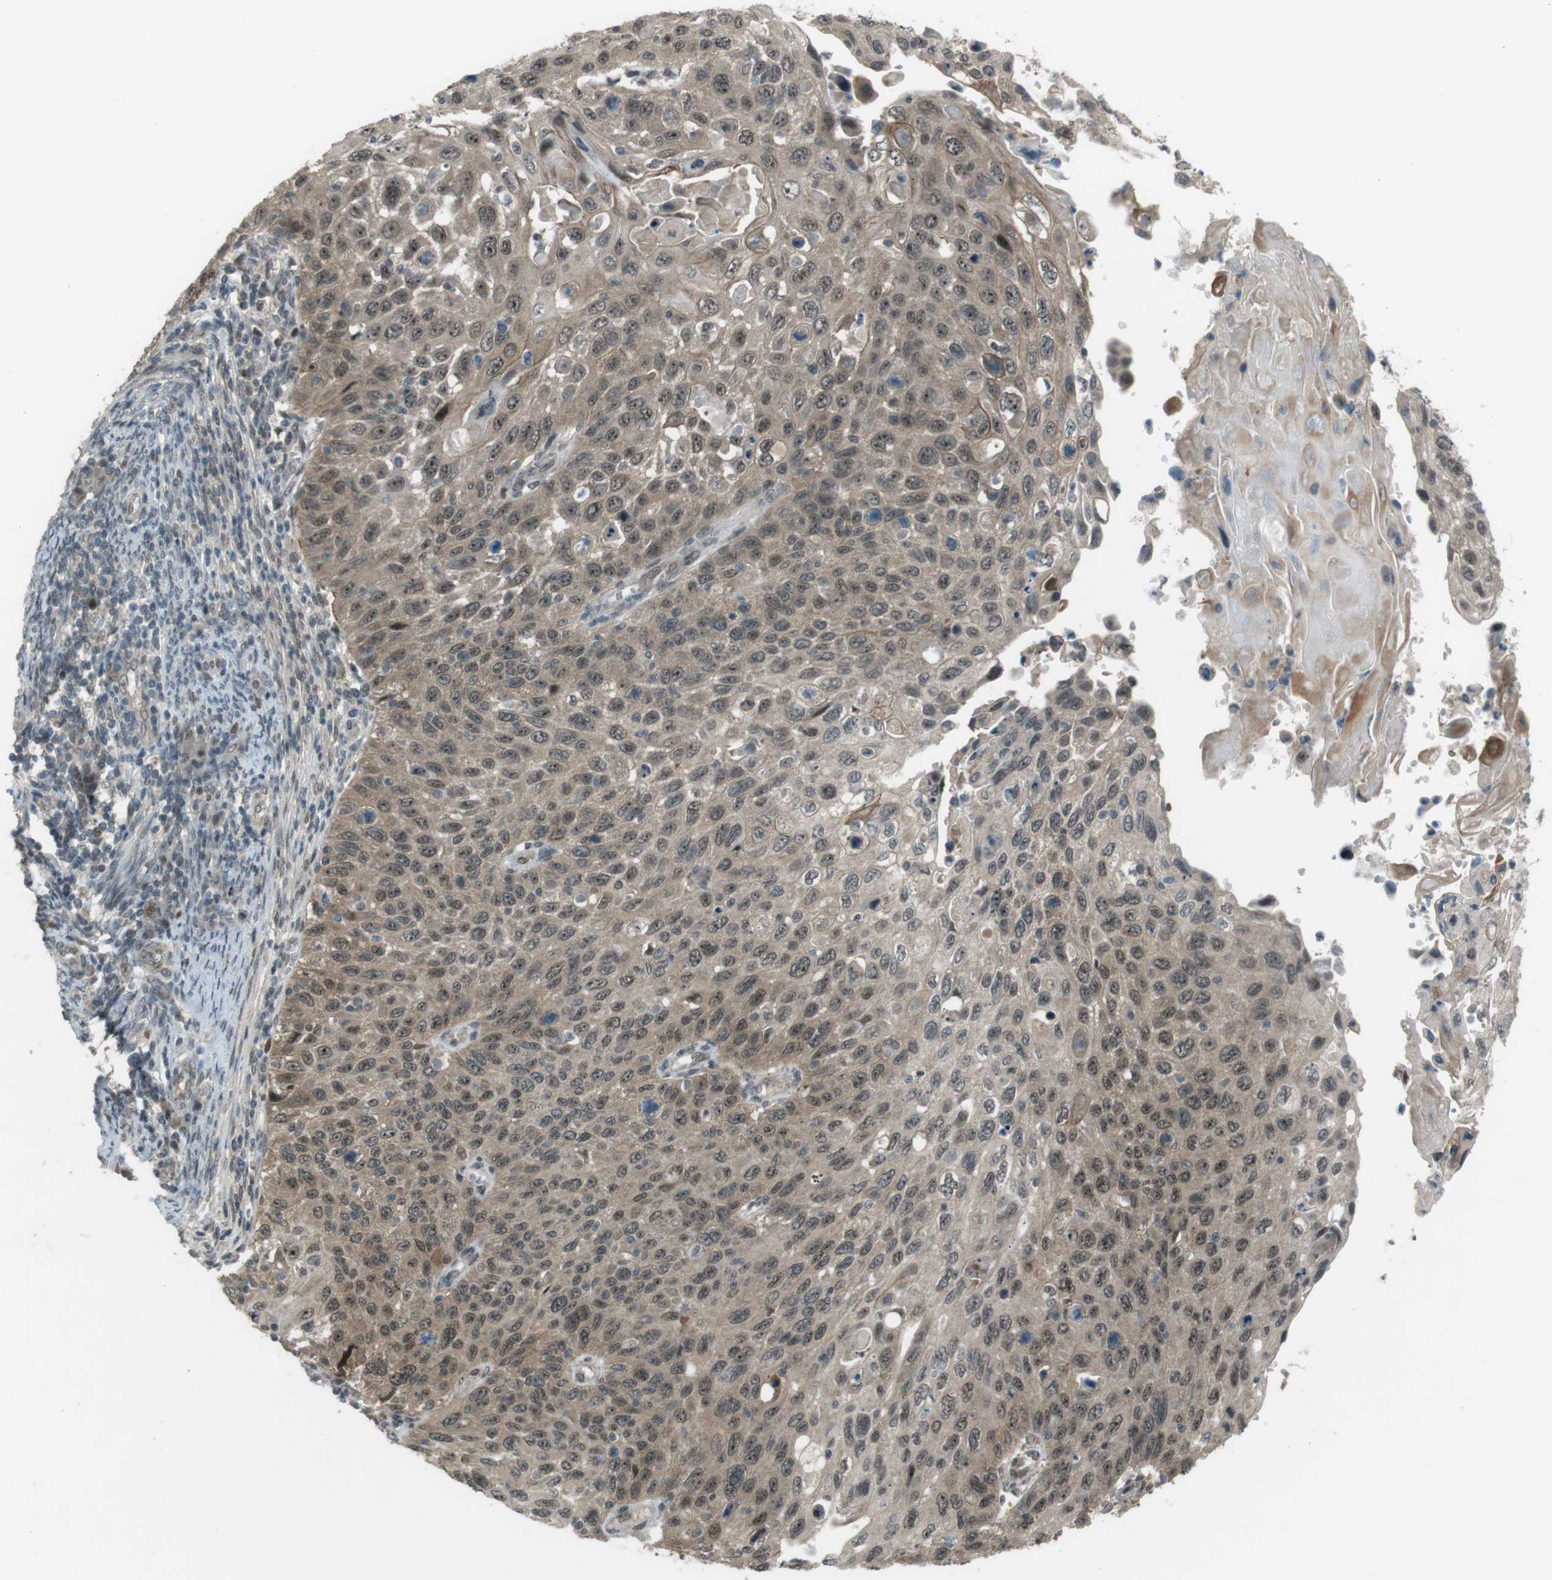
{"staining": {"intensity": "moderate", "quantity": ">75%", "location": "cytoplasmic/membranous,nuclear"}, "tissue": "cervical cancer", "cell_type": "Tumor cells", "image_type": "cancer", "snomed": [{"axis": "morphology", "description": "Squamous cell carcinoma, NOS"}, {"axis": "topography", "description": "Cervix"}], "caption": "A brown stain labels moderate cytoplasmic/membranous and nuclear positivity of a protein in cervical squamous cell carcinoma tumor cells.", "gene": "SLITRK5", "patient": {"sex": "female", "age": 70}}